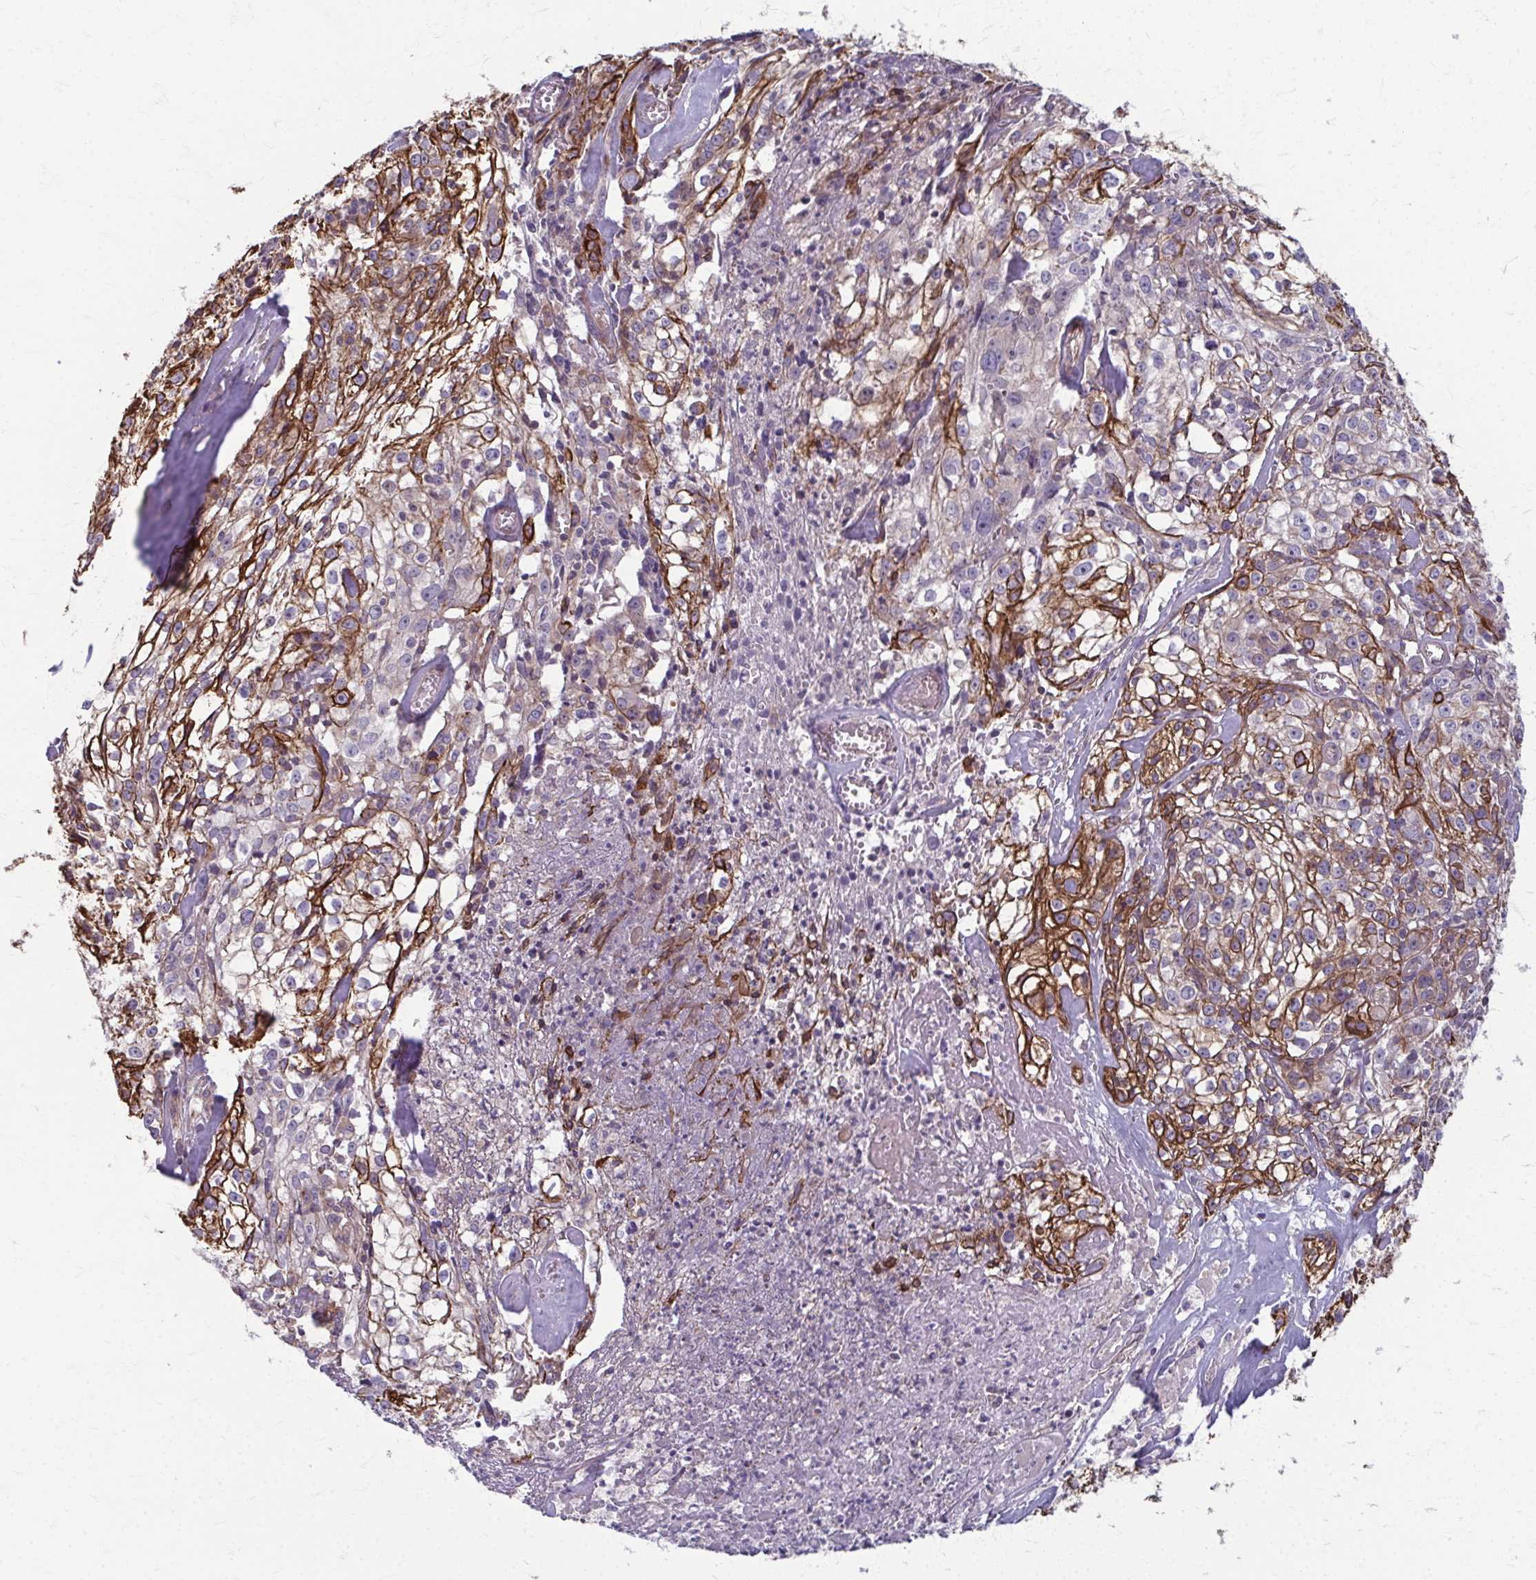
{"staining": {"intensity": "strong", "quantity": "25%-75%", "location": "cytoplasmic/membranous"}, "tissue": "cervical cancer", "cell_type": "Tumor cells", "image_type": "cancer", "snomed": [{"axis": "morphology", "description": "Squamous cell carcinoma, NOS"}, {"axis": "topography", "description": "Cervix"}], "caption": "Protein staining shows strong cytoplasmic/membranous staining in approximately 25%-75% of tumor cells in cervical cancer (squamous cell carcinoma).", "gene": "EID2B", "patient": {"sex": "female", "age": 85}}